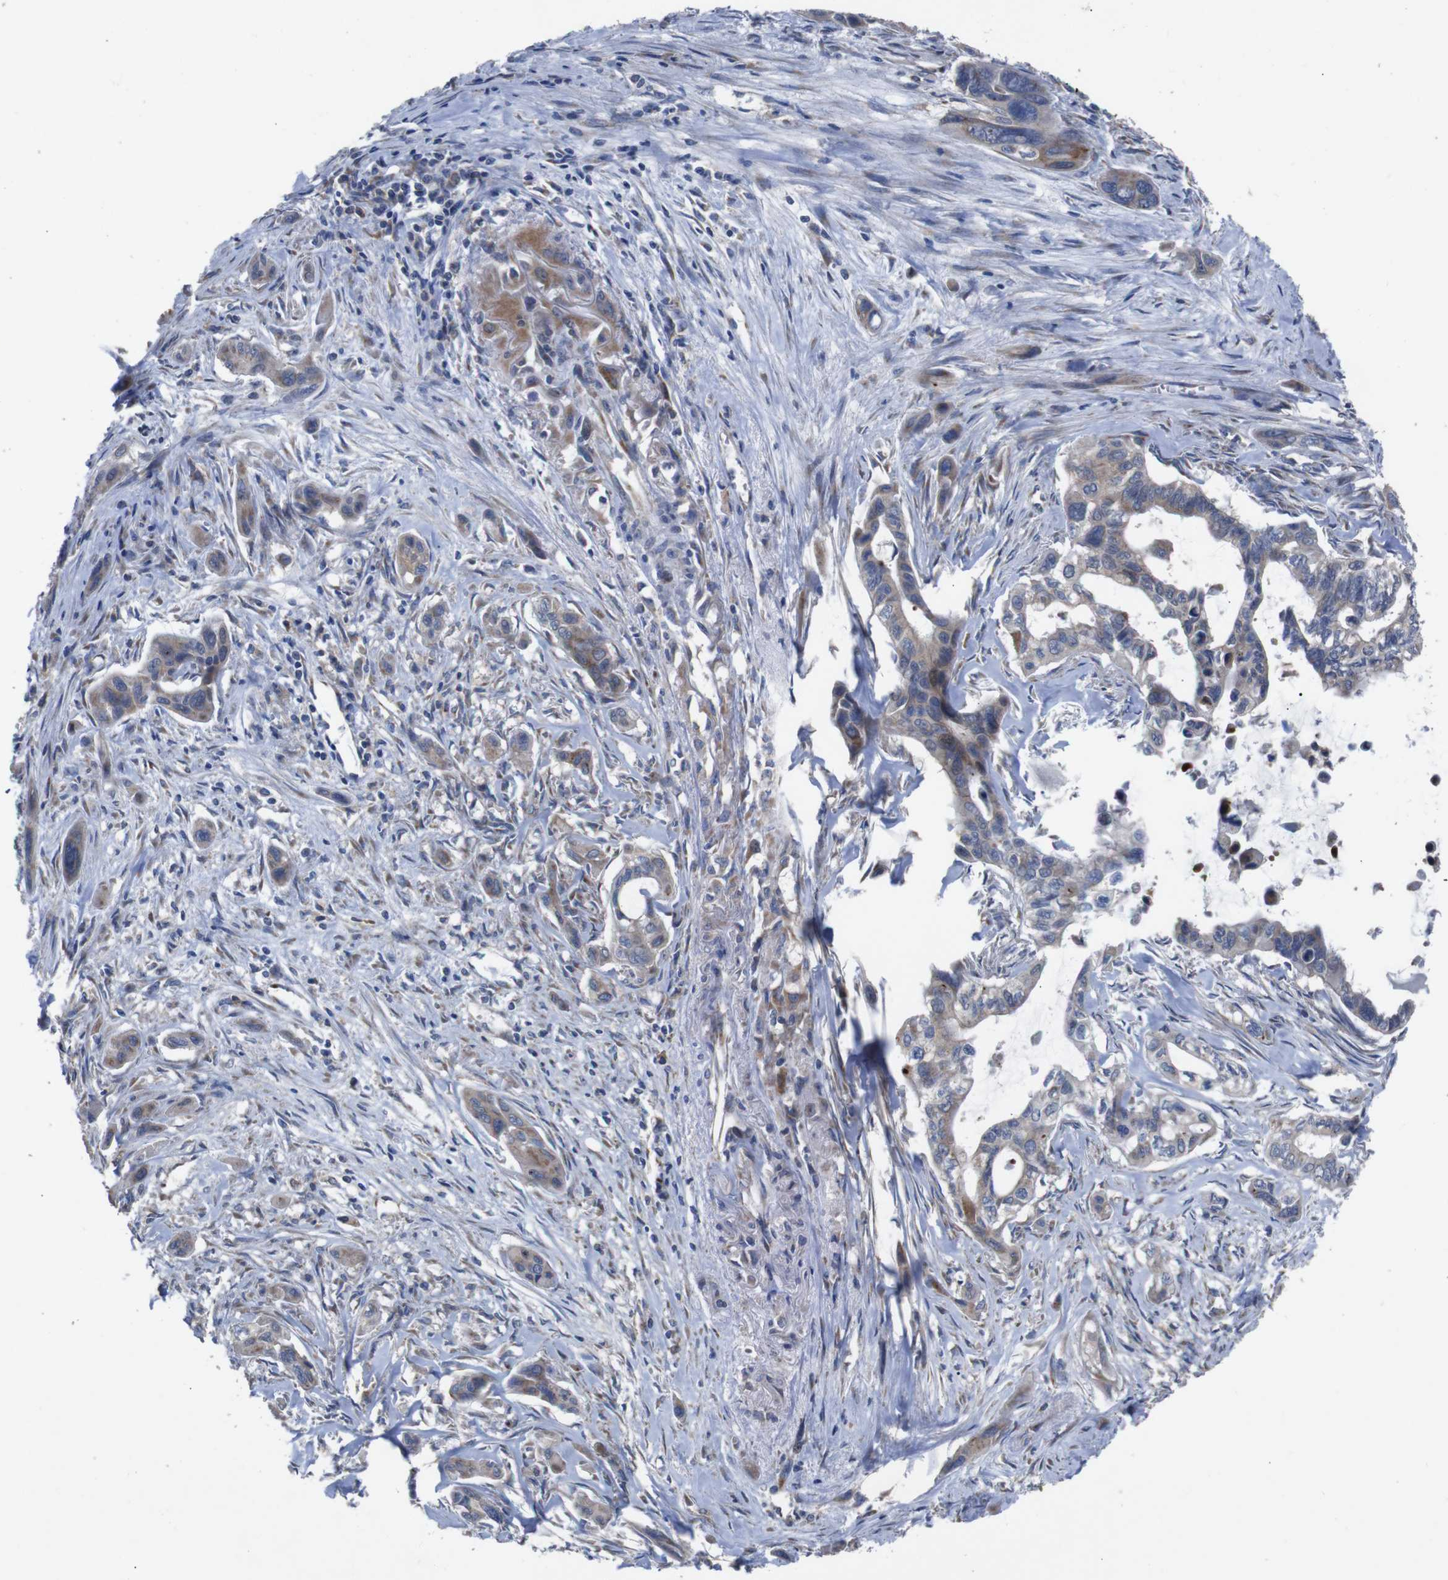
{"staining": {"intensity": "moderate", "quantity": ">75%", "location": "cytoplasmic/membranous"}, "tissue": "pancreatic cancer", "cell_type": "Tumor cells", "image_type": "cancer", "snomed": [{"axis": "morphology", "description": "Adenocarcinoma, NOS"}, {"axis": "topography", "description": "Pancreas"}], "caption": "Immunohistochemistry (DAB) staining of adenocarcinoma (pancreatic) demonstrates moderate cytoplasmic/membranous protein expression in about >75% of tumor cells.", "gene": "CHST10", "patient": {"sex": "male", "age": 73}}